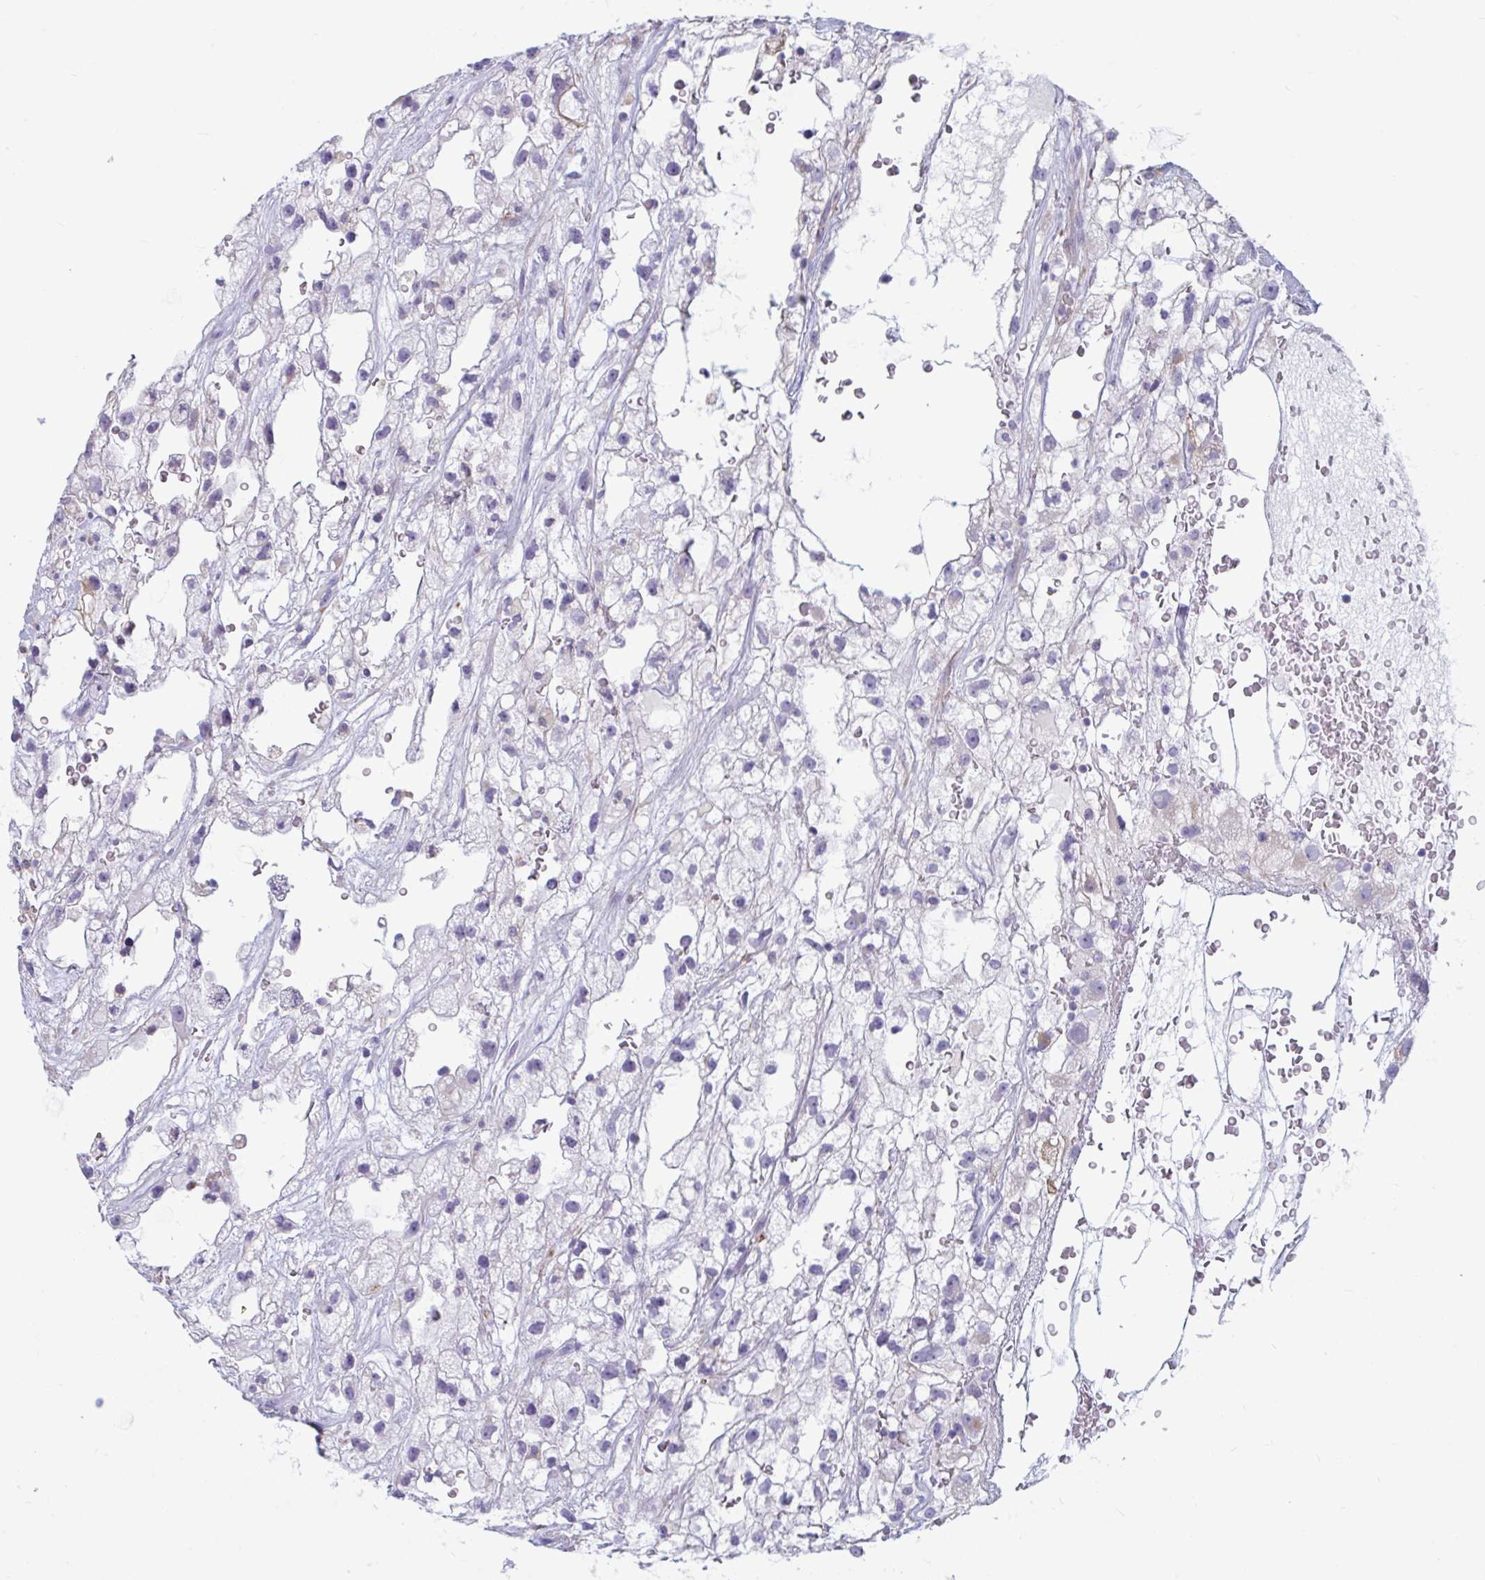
{"staining": {"intensity": "negative", "quantity": "none", "location": "none"}, "tissue": "renal cancer", "cell_type": "Tumor cells", "image_type": "cancer", "snomed": [{"axis": "morphology", "description": "Adenocarcinoma, NOS"}, {"axis": "topography", "description": "Kidney"}], "caption": "Tumor cells are negative for brown protein staining in renal cancer.", "gene": "OR1L3", "patient": {"sex": "male", "age": 59}}